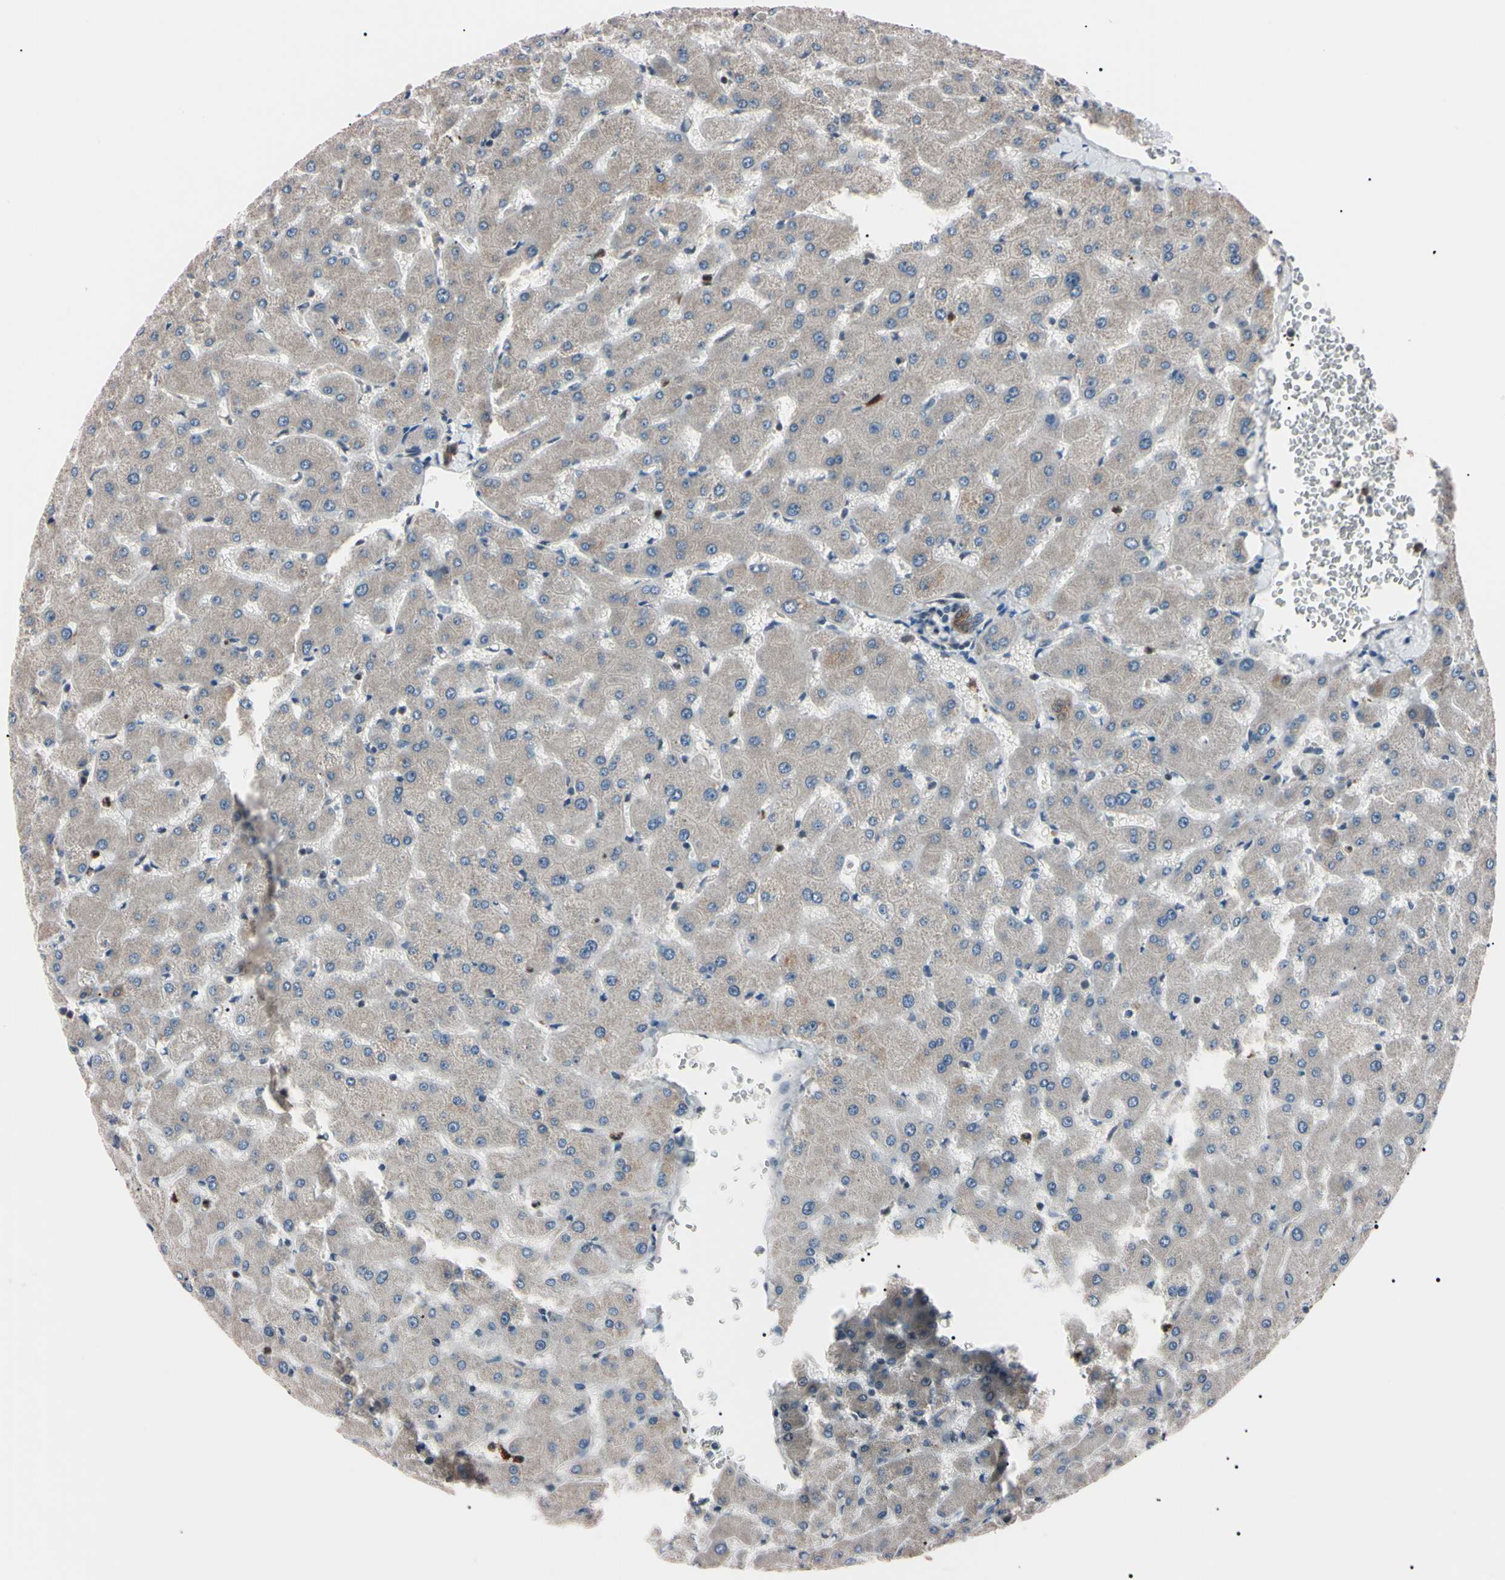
{"staining": {"intensity": "moderate", "quantity": ">75%", "location": "cytoplasmic/membranous"}, "tissue": "liver", "cell_type": "Cholangiocytes", "image_type": "normal", "snomed": [{"axis": "morphology", "description": "Normal tissue, NOS"}, {"axis": "topography", "description": "Liver"}], "caption": "Protein expression analysis of normal human liver reveals moderate cytoplasmic/membranous positivity in about >75% of cholangiocytes.", "gene": "TRAF5", "patient": {"sex": "female", "age": 63}}